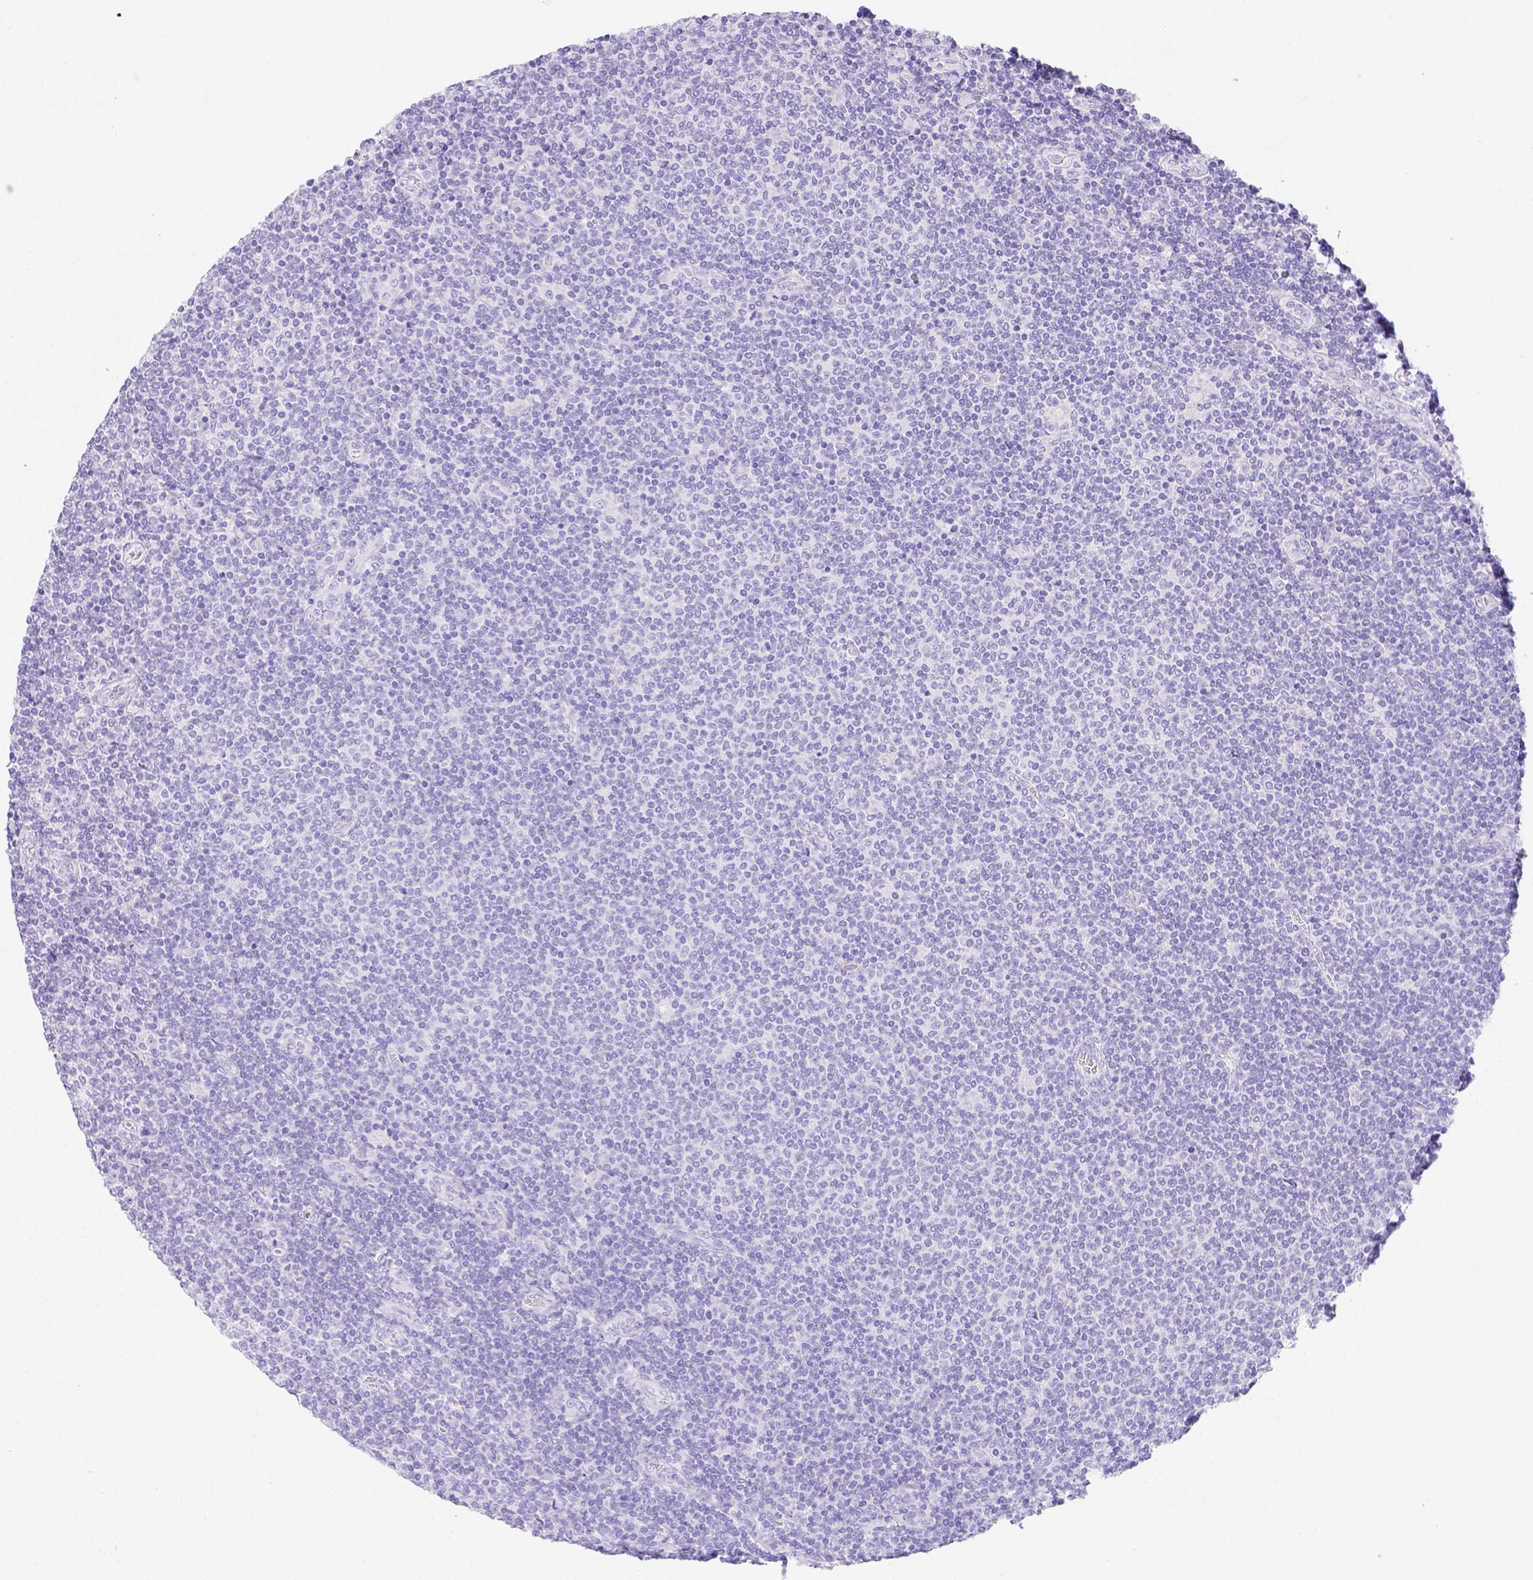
{"staining": {"intensity": "negative", "quantity": "none", "location": "none"}, "tissue": "lymphoma", "cell_type": "Tumor cells", "image_type": "cancer", "snomed": [{"axis": "morphology", "description": "Malignant lymphoma, non-Hodgkin's type, Low grade"}, {"axis": "topography", "description": "Lymph node"}], "caption": "IHC of low-grade malignant lymphoma, non-Hodgkin's type shows no positivity in tumor cells. (DAB immunohistochemistry visualized using brightfield microscopy, high magnification).", "gene": "ARHGAP36", "patient": {"sex": "male", "age": 52}}